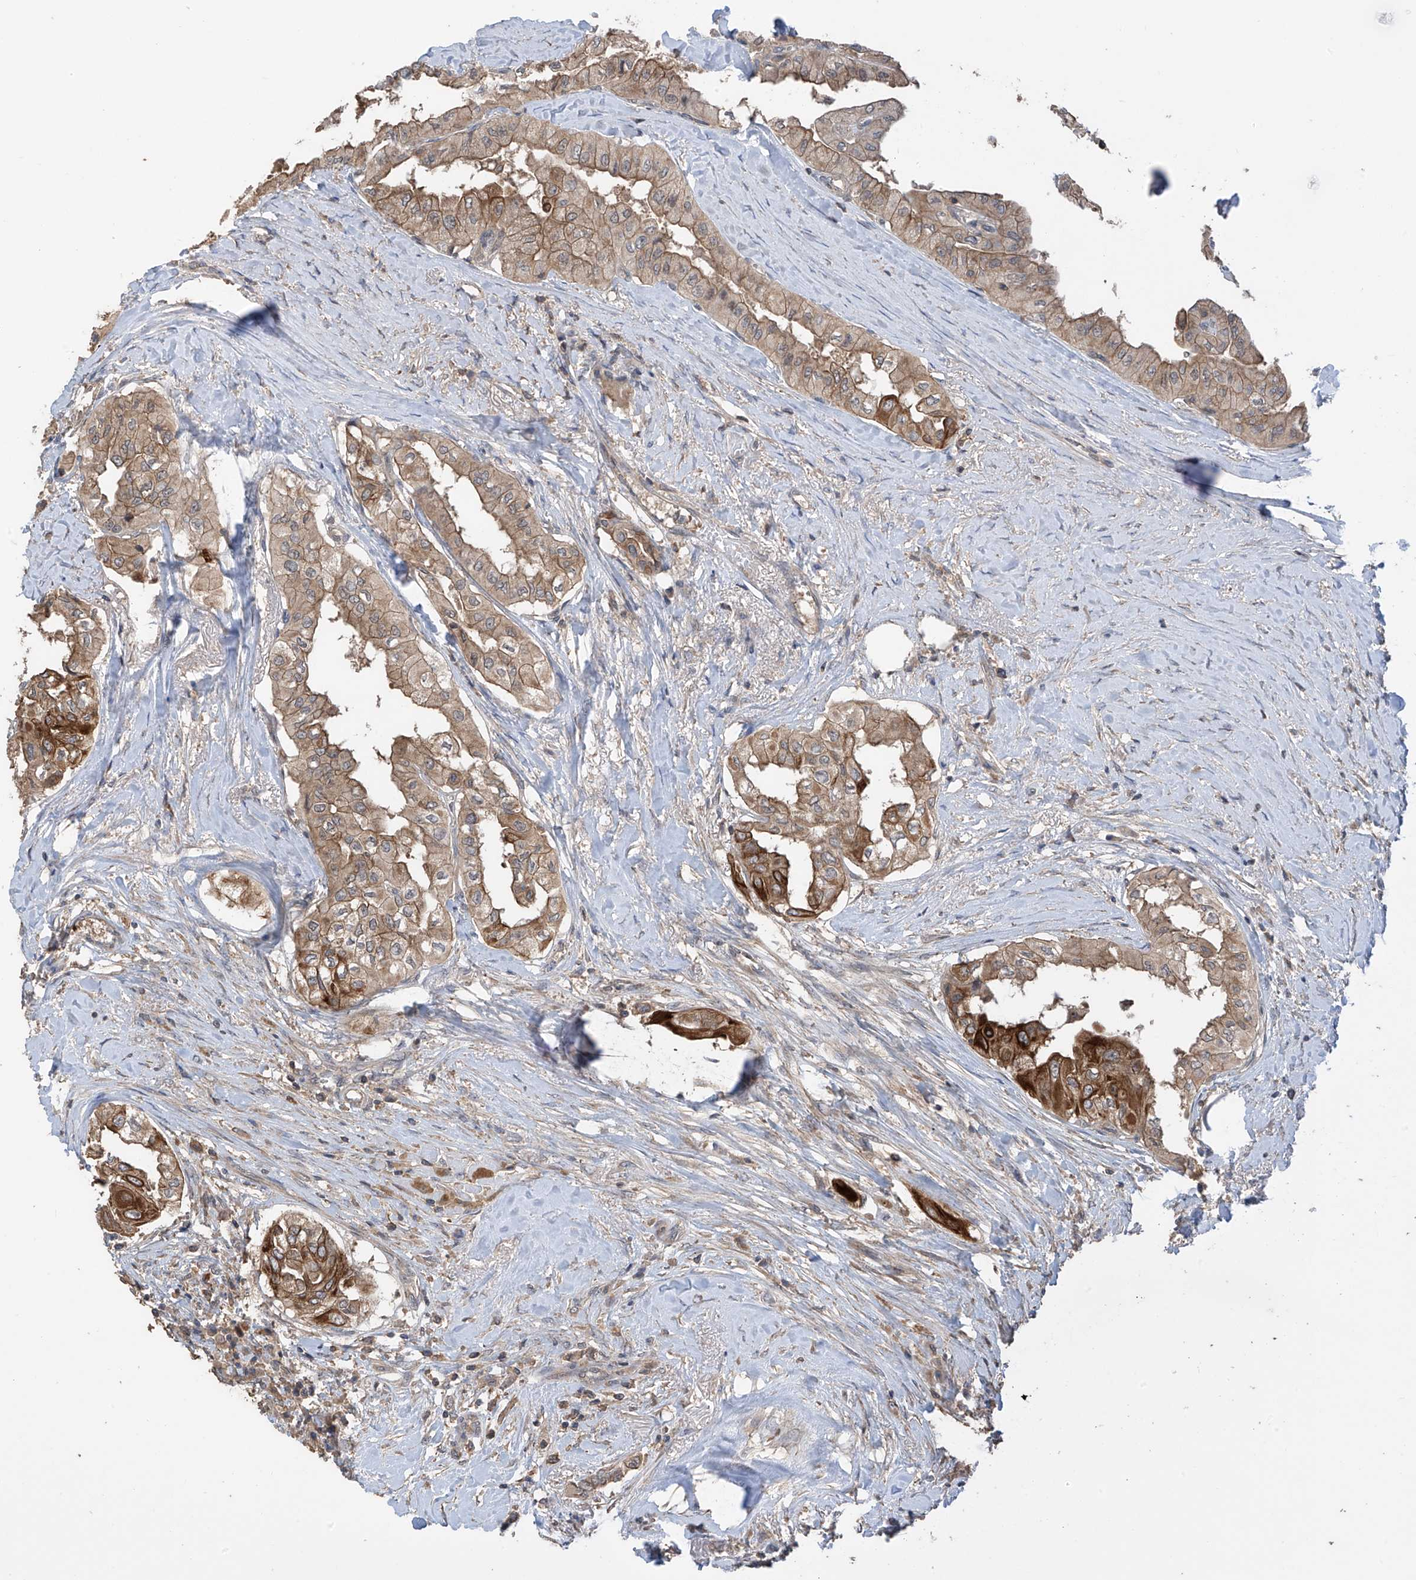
{"staining": {"intensity": "moderate", "quantity": ">75%", "location": "cytoplasmic/membranous"}, "tissue": "thyroid cancer", "cell_type": "Tumor cells", "image_type": "cancer", "snomed": [{"axis": "morphology", "description": "Papillary adenocarcinoma, NOS"}, {"axis": "topography", "description": "Thyroid gland"}], "caption": "Thyroid cancer stained for a protein displays moderate cytoplasmic/membranous positivity in tumor cells.", "gene": "RPAIN", "patient": {"sex": "female", "age": 59}}